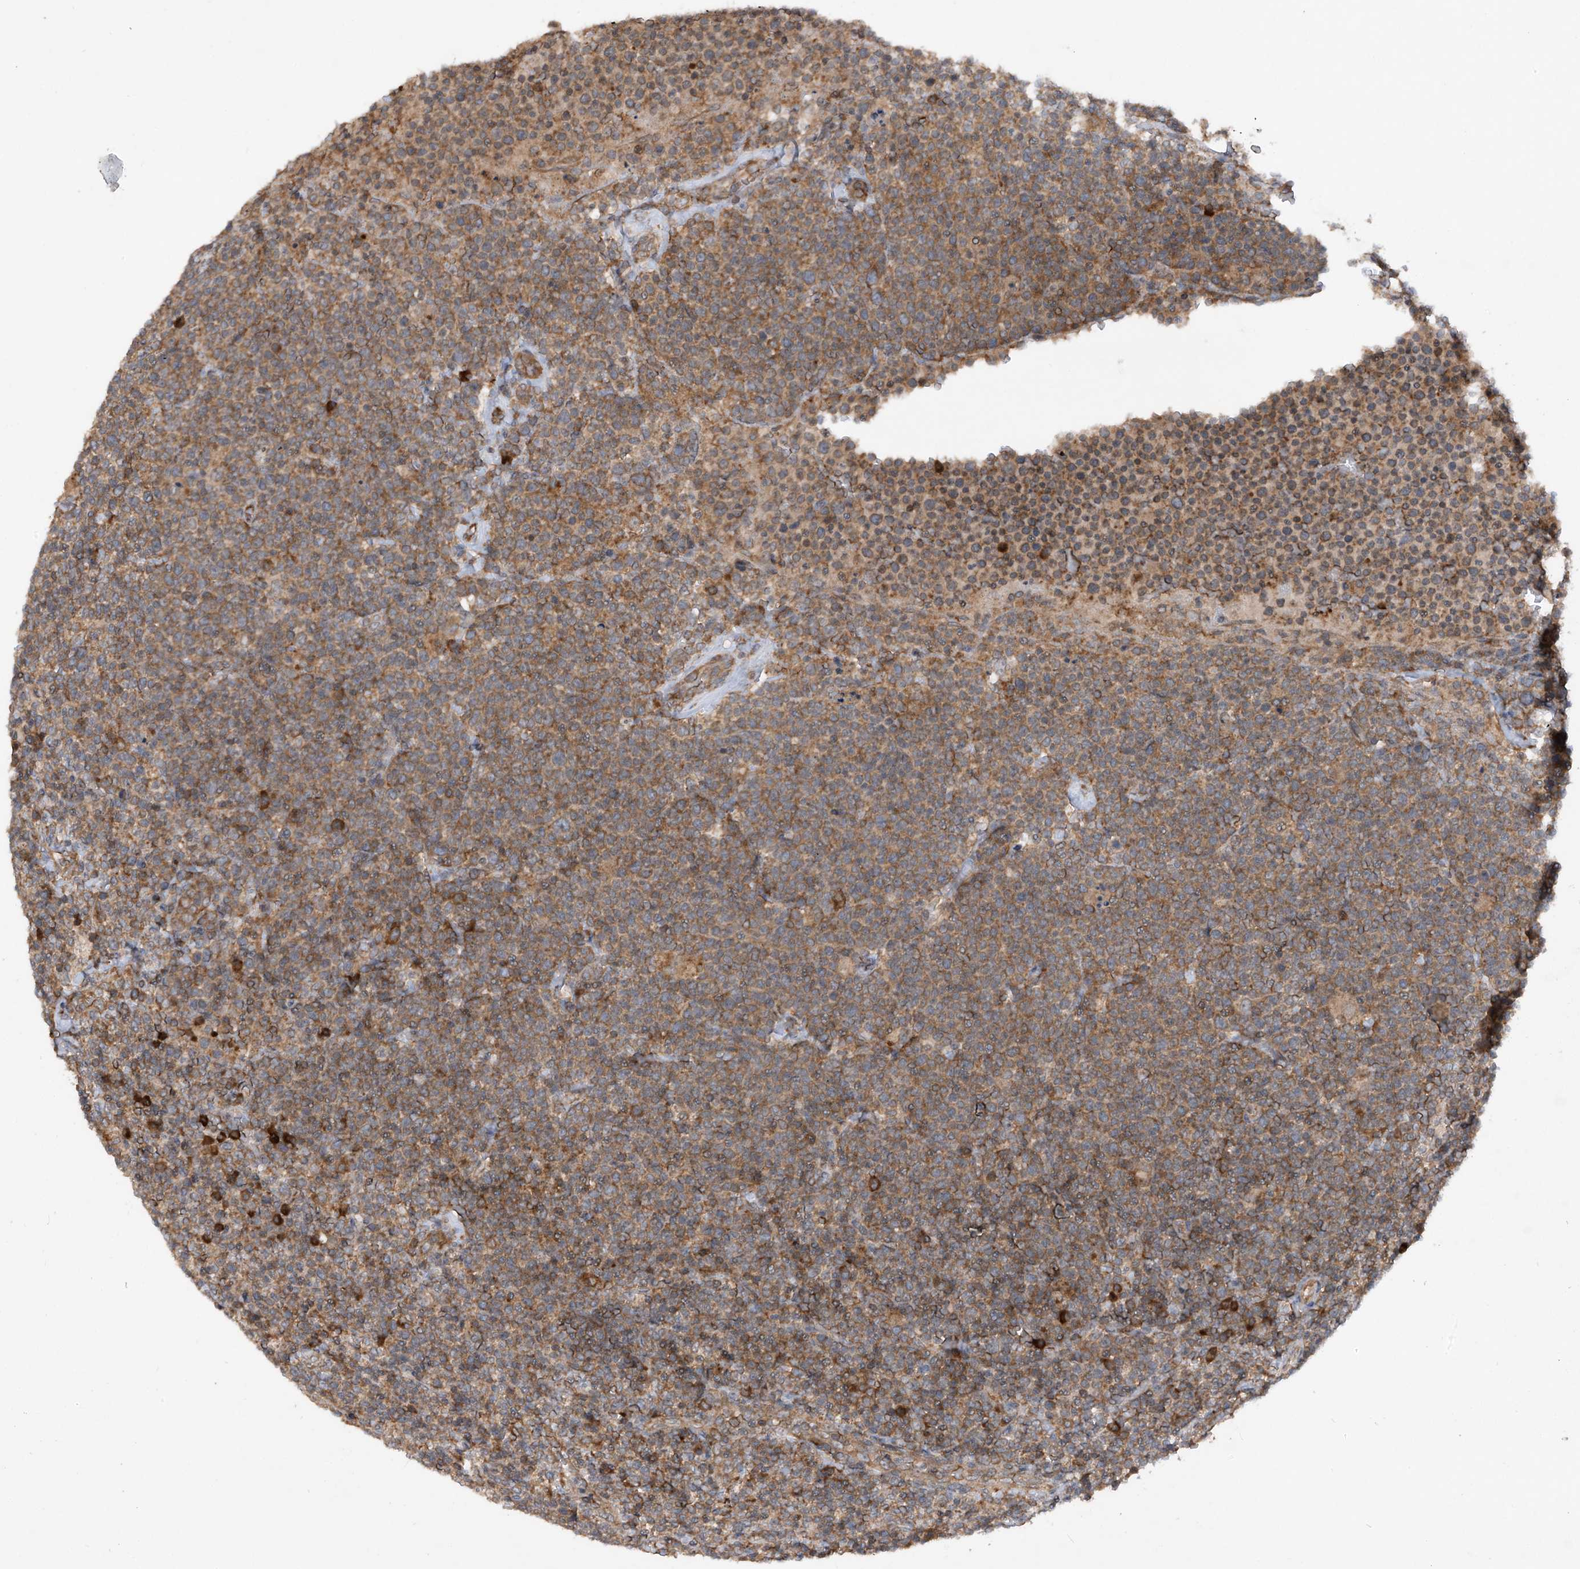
{"staining": {"intensity": "moderate", "quantity": ">75%", "location": "cytoplasmic/membranous"}, "tissue": "lymphoma", "cell_type": "Tumor cells", "image_type": "cancer", "snomed": [{"axis": "morphology", "description": "Malignant lymphoma, non-Hodgkin's type, High grade"}, {"axis": "topography", "description": "Lymph node"}], "caption": "IHC photomicrograph of neoplastic tissue: high-grade malignant lymphoma, non-Hodgkin's type stained using immunohistochemistry shows medium levels of moderate protein expression localized specifically in the cytoplasmic/membranous of tumor cells, appearing as a cytoplasmic/membranous brown color.", "gene": "RPL34", "patient": {"sex": "male", "age": 61}}